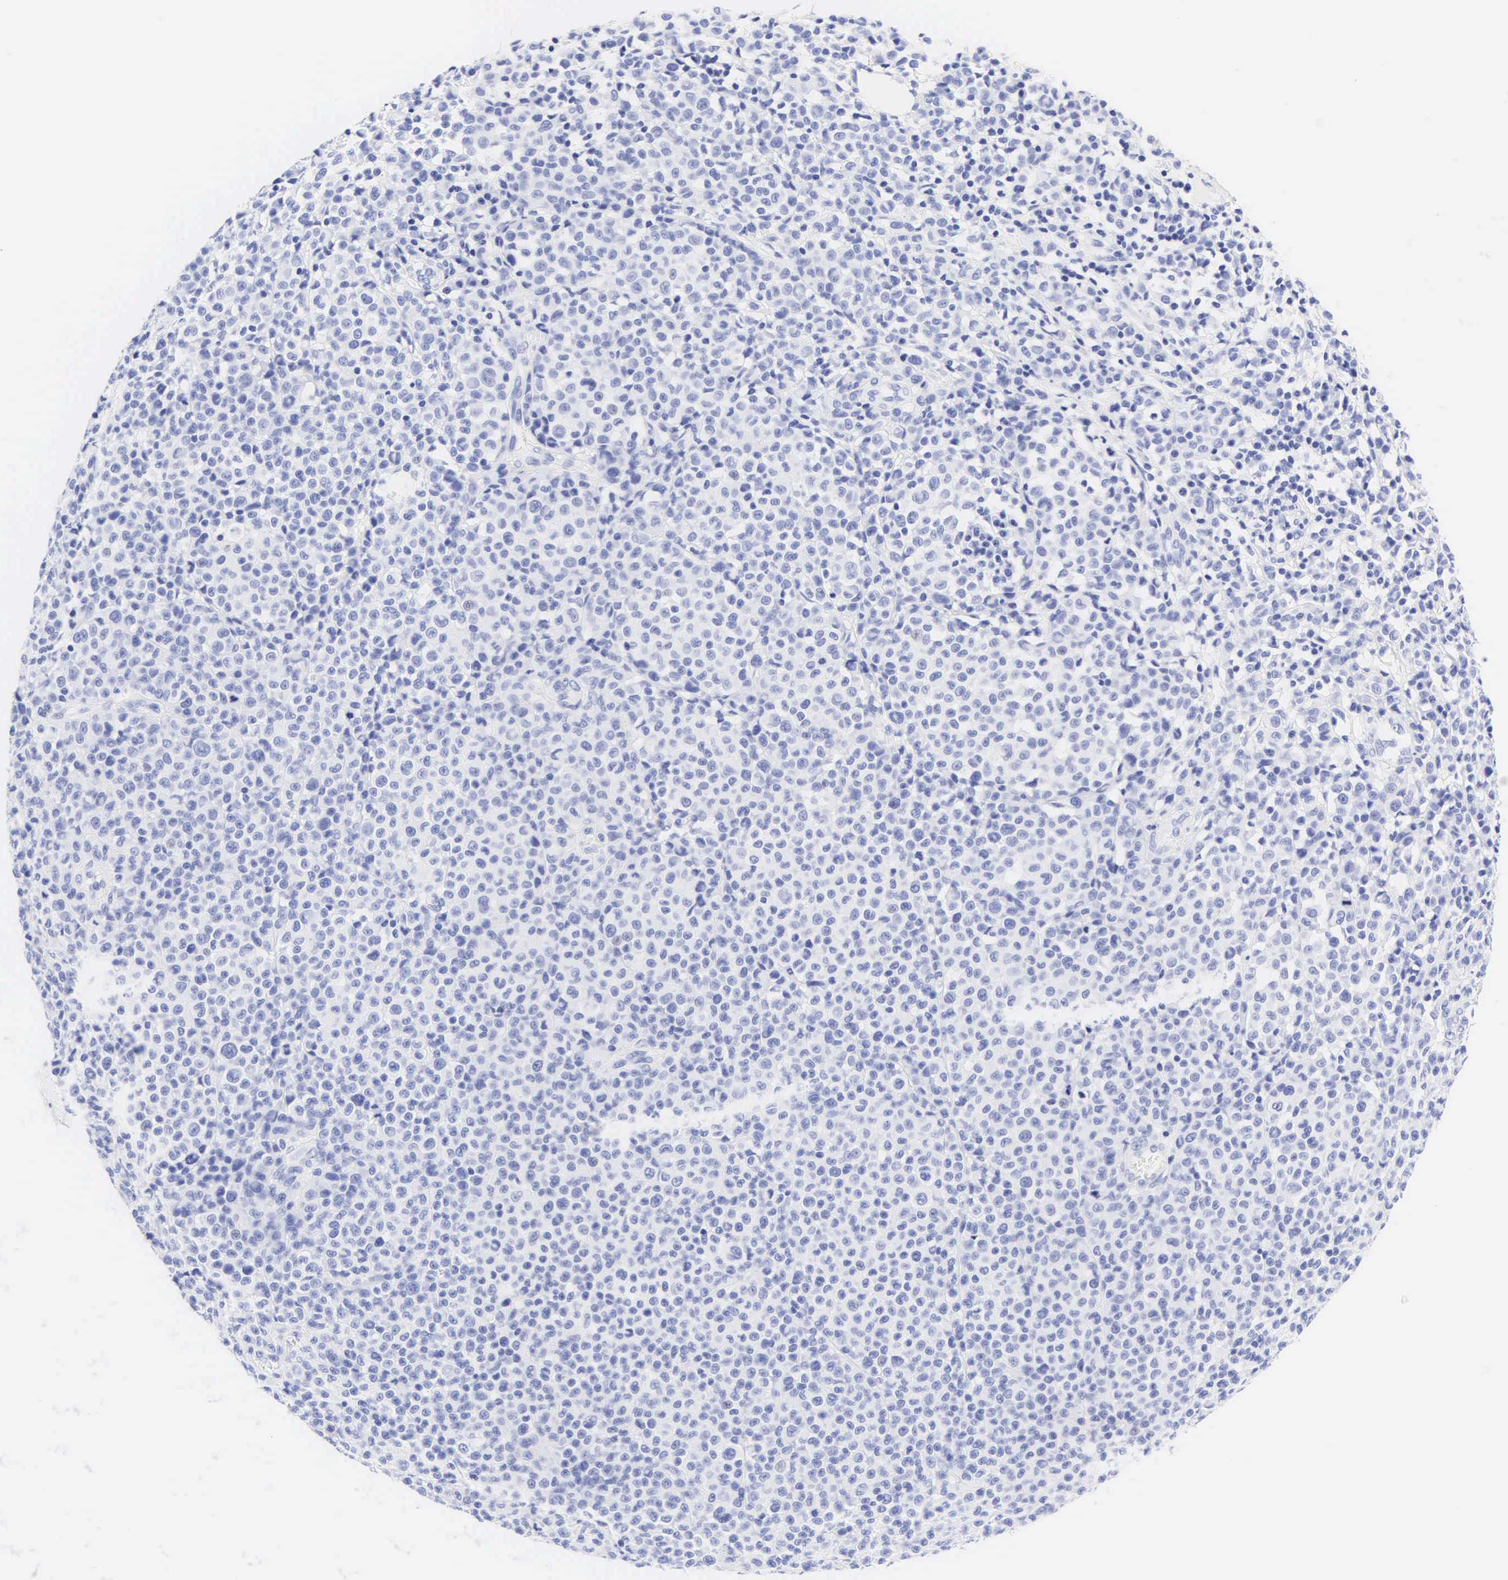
{"staining": {"intensity": "negative", "quantity": "none", "location": "none"}, "tissue": "melanoma", "cell_type": "Tumor cells", "image_type": "cancer", "snomed": [{"axis": "morphology", "description": "Malignant melanoma, Metastatic site"}, {"axis": "topography", "description": "Skin"}], "caption": "Tumor cells are negative for brown protein staining in malignant melanoma (metastatic site).", "gene": "KRT20", "patient": {"sex": "male", "age": 32}}